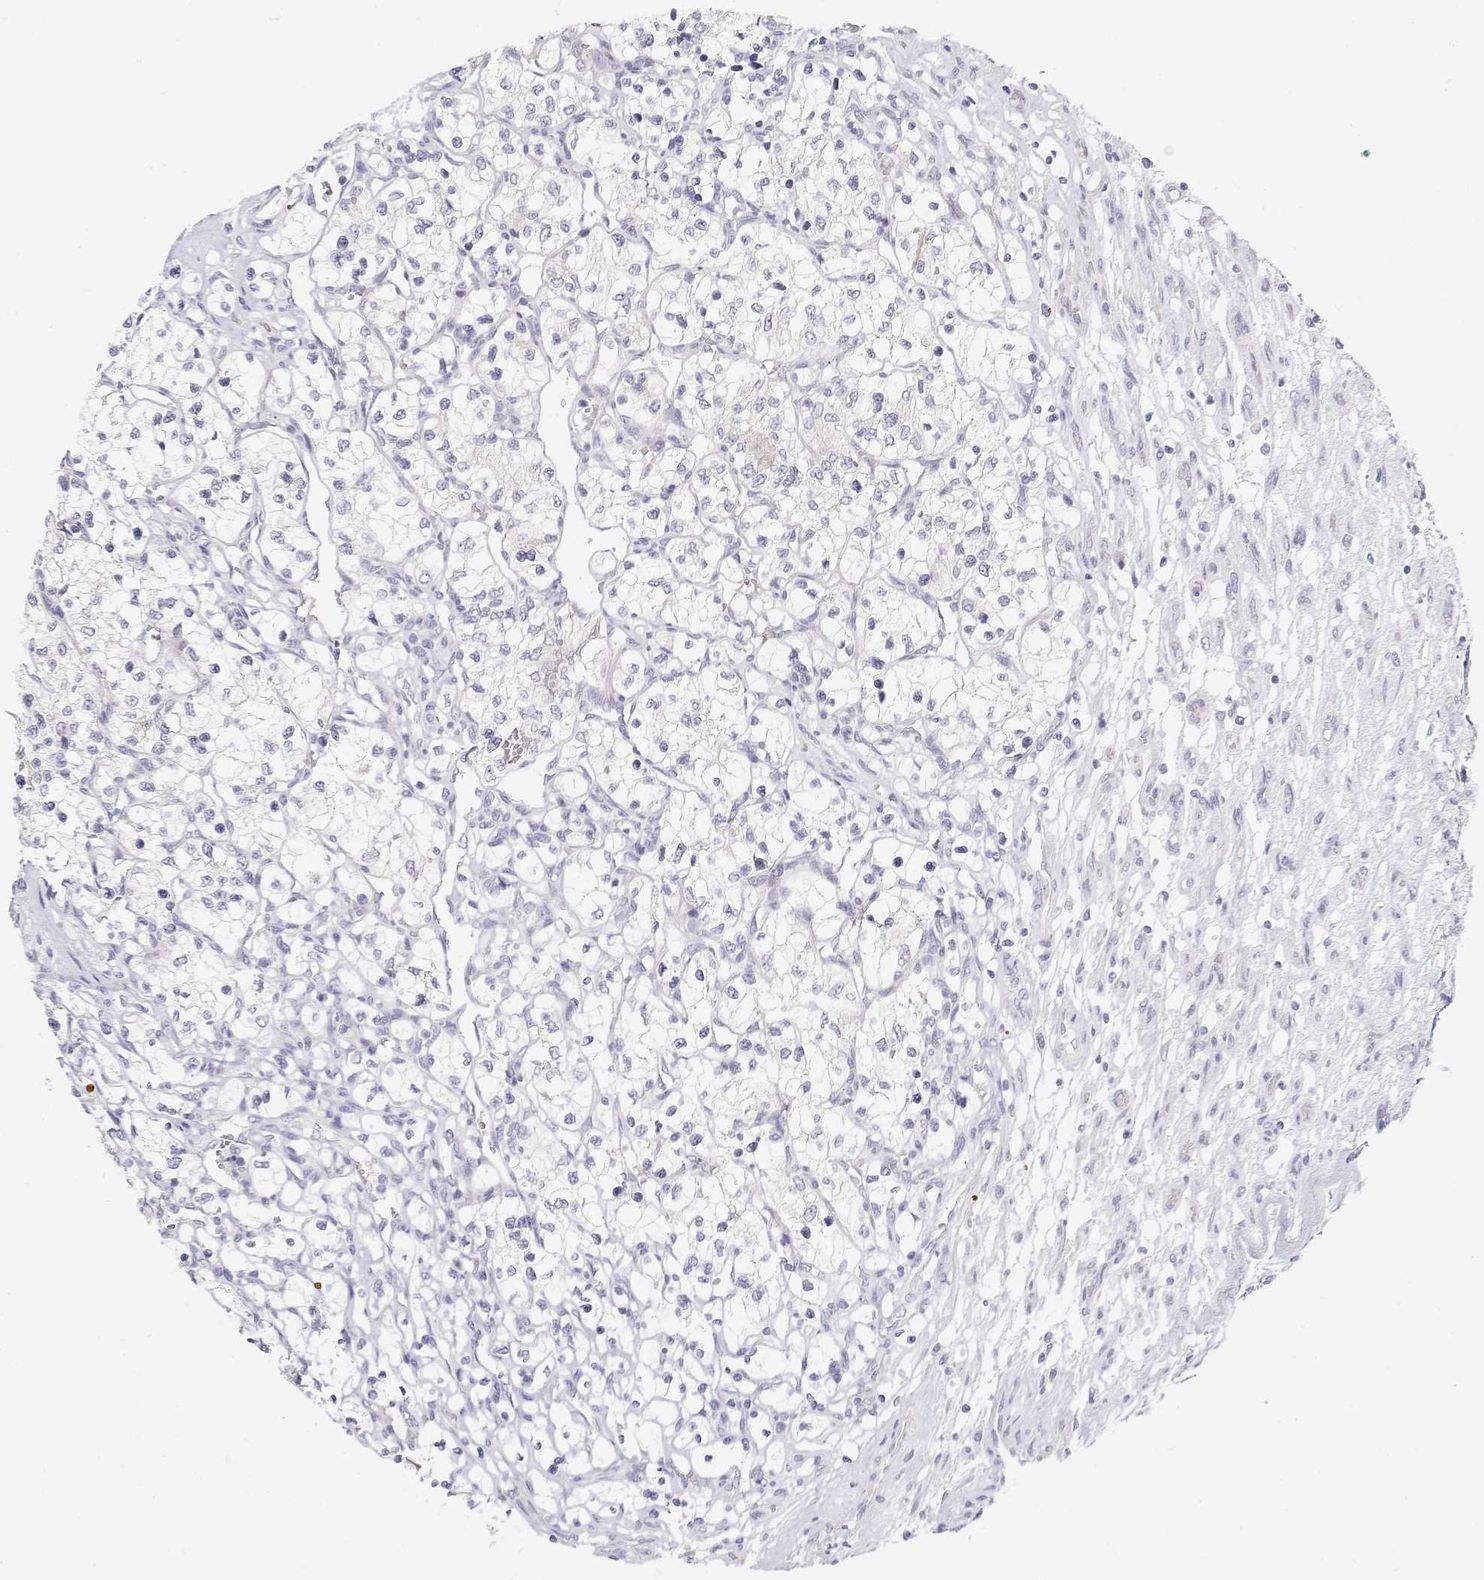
{"staining": {"intensity": "negative", "quantity": "none", "location": "none"}, "tissue": "renal cancer", "cell_type": "Tumor cells", "image_type": "cancer", "snomed": [{"axis": "morphology", "description": "Adenocarcinoma, NOS"}, {"axis": "topography", "description": "Kidney"}], "caption": "Tumor cells show no significant protein expression in adenocarcinoma (renal).", "gene": "MISP", "patient": {"sex": "female", "age": 69}}